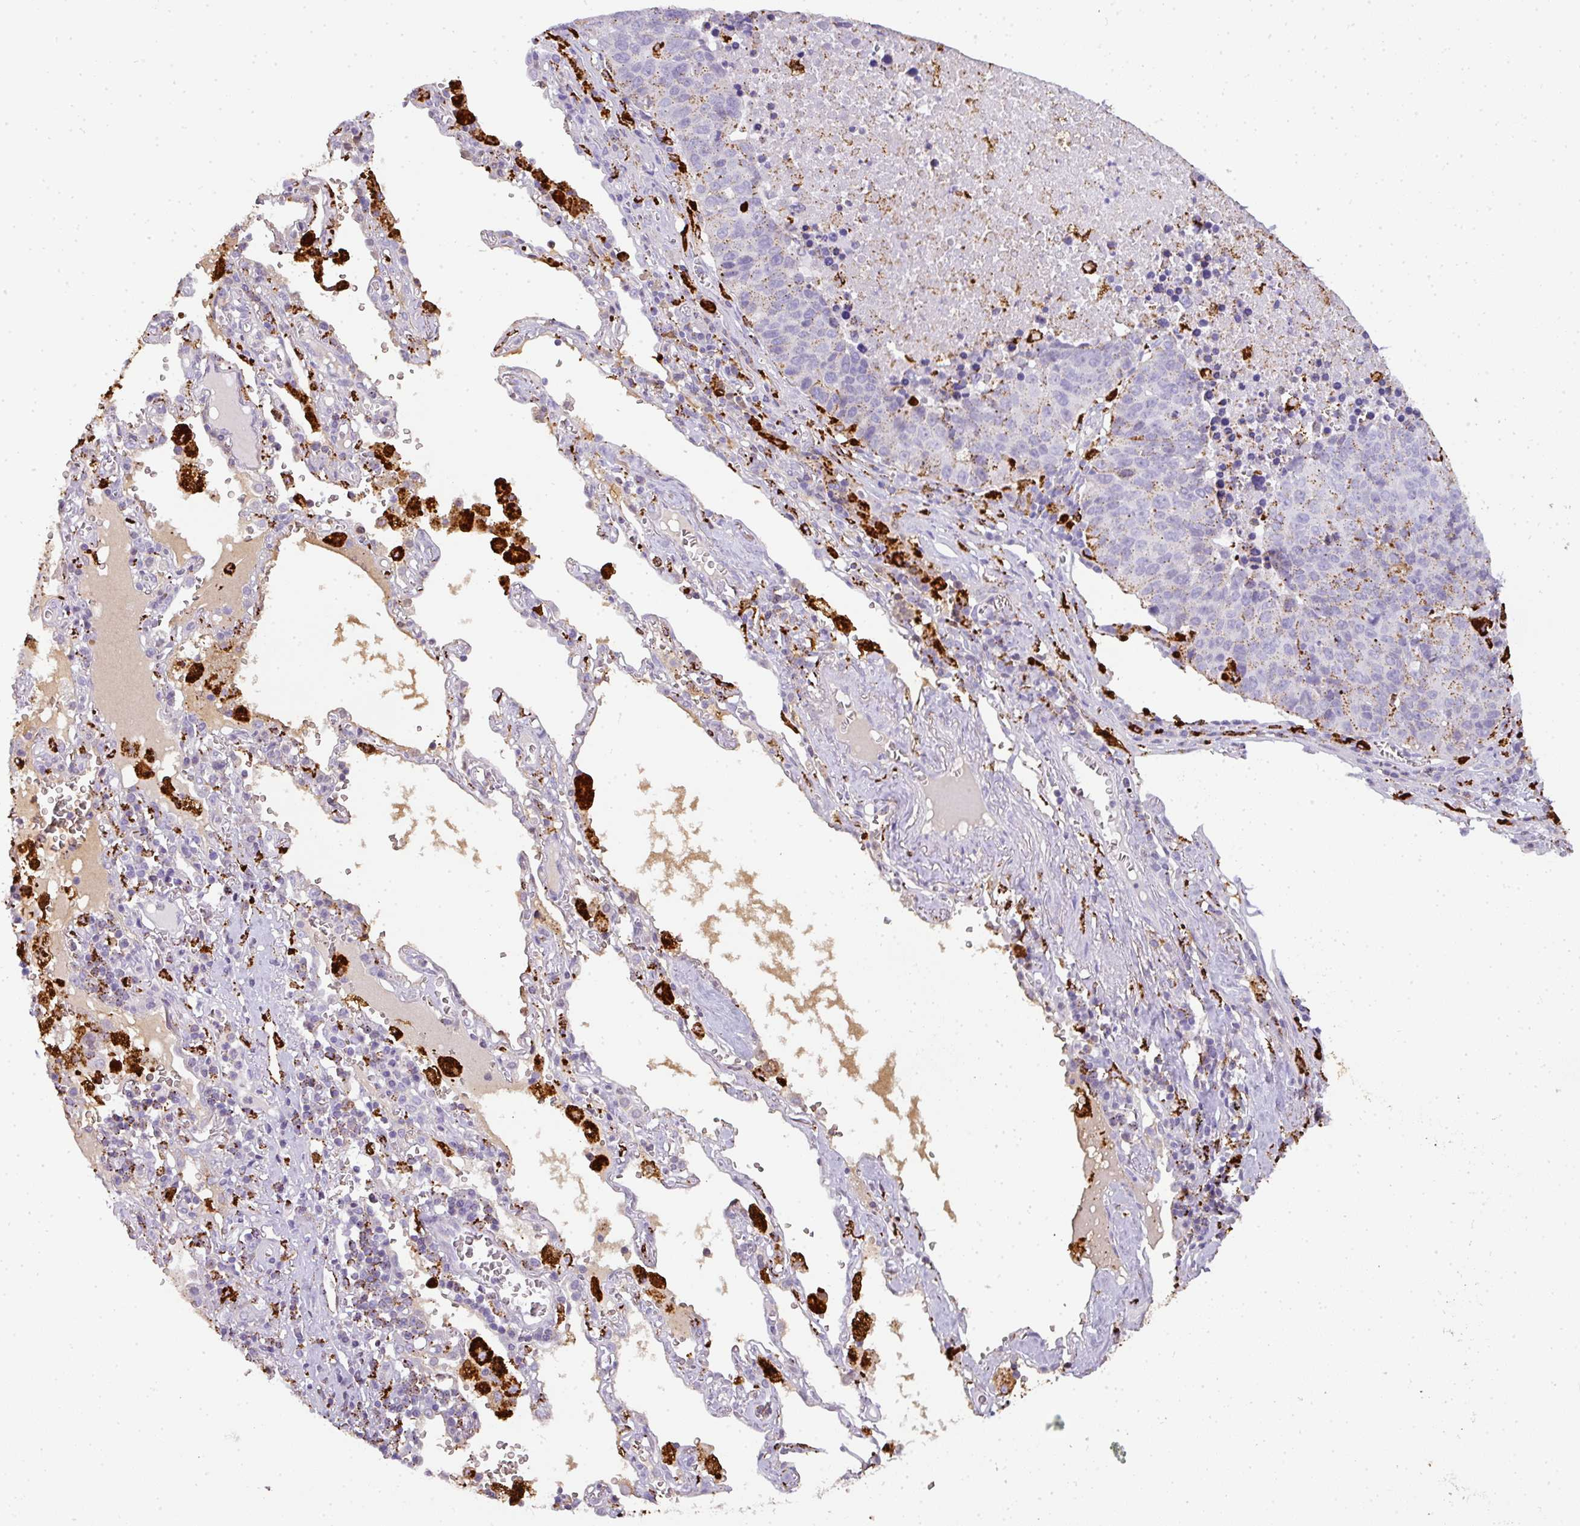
{"staining": {"intensity": "negative", "quantity": "none", "location": "none"}, "tissue": "lung cancer", "cell_type": "Tumor cells", "image_type": "cancer", "snomed": [{"axis": "morphology", "description": "Squamous cell carcinoma, NOS"}, {"axis": "topography", "description": "Lung"}], "caption": "Tumor cells are negative for protein expression in human lung cancer (squamous cell carcinoma). (Stains: DAB (3,3'-diaminobenzidine) IHC with hematoxylin counter stain, Microscopy: brightfield microscopy at high magnification).", "gene": "MMACHC", "patient": {"sex": "female", "age": 66}}